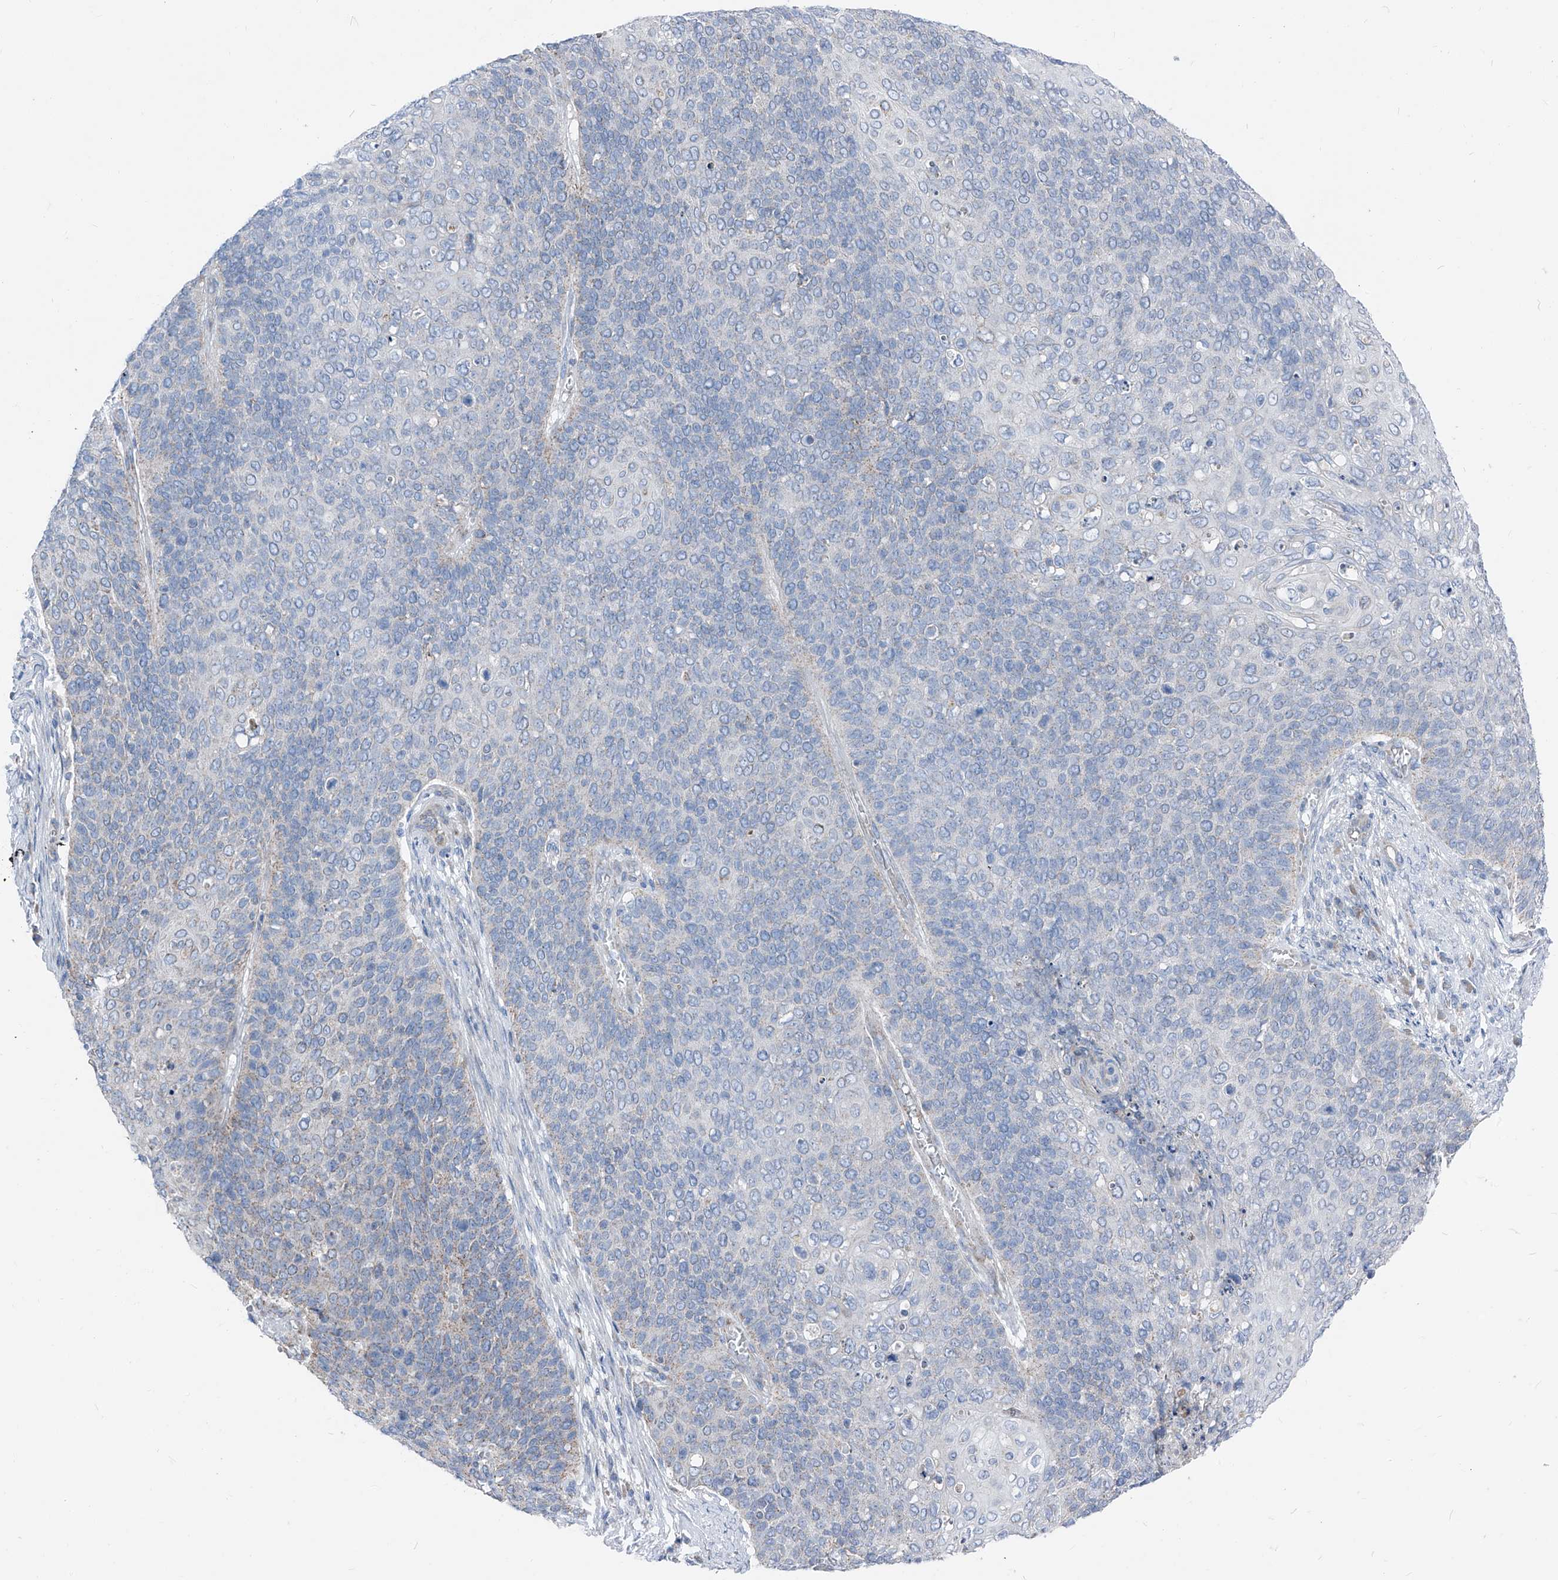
{"staining": {"intensity": "negative", "quantity": "none", "location": "none"}, "tissue": "cervical cancer", "cell_type": "Tumor cells", "image_type": "cancer", "snomed": [{"axis": "morphology", "description": "Squamous cell carcinoma, NOS"}, {"axis": "topography", "description": "Cervix"}], "caption": "Immunohistochemistry photomicrograph of neoplastic tissue: human cervical cancer (squamous cell carcinoma) stained with DAB exhibits no significant protein expression in tumor cells.", "gene": "AGPS", "patient": {"sex": "female", "age": 39}}